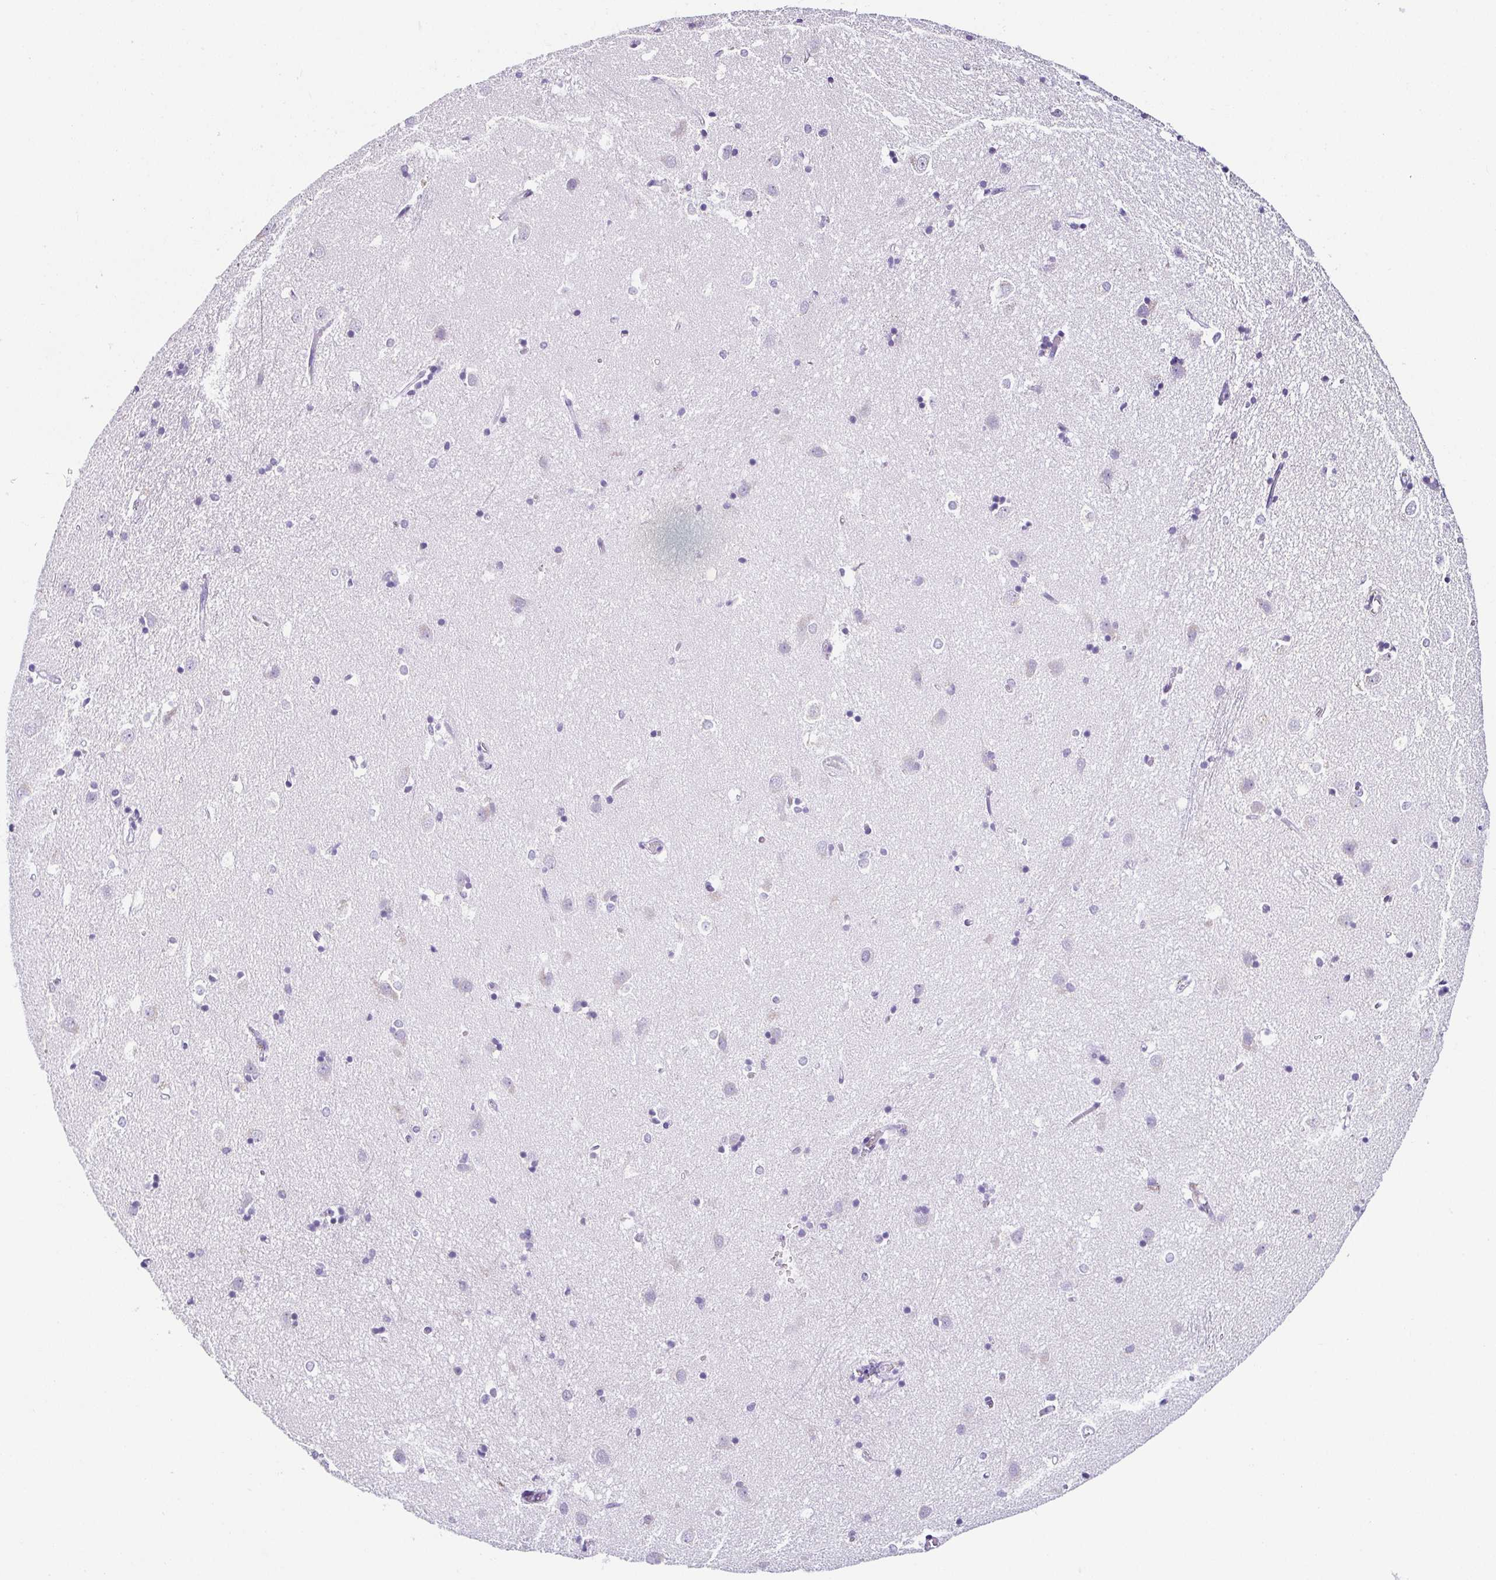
{"staining": {"intensity": "negative", "quantity": "none", "location": "none"}, "tissue": "caudate", "cell_type": "Glial cells", "image_type": "normal", "snomed": [{"axis": "morphology", "description": "Normal tissue, NOS"}, {"axis": "topography", "description": "Lateral ventricle wall"}], "caption": "DAB immunohistochemical staining of unremarkable human caudate demonstrates no significant expression in glial cells.", "gene": "ESX1", "patient": {"sex": "male", "age": 54}}